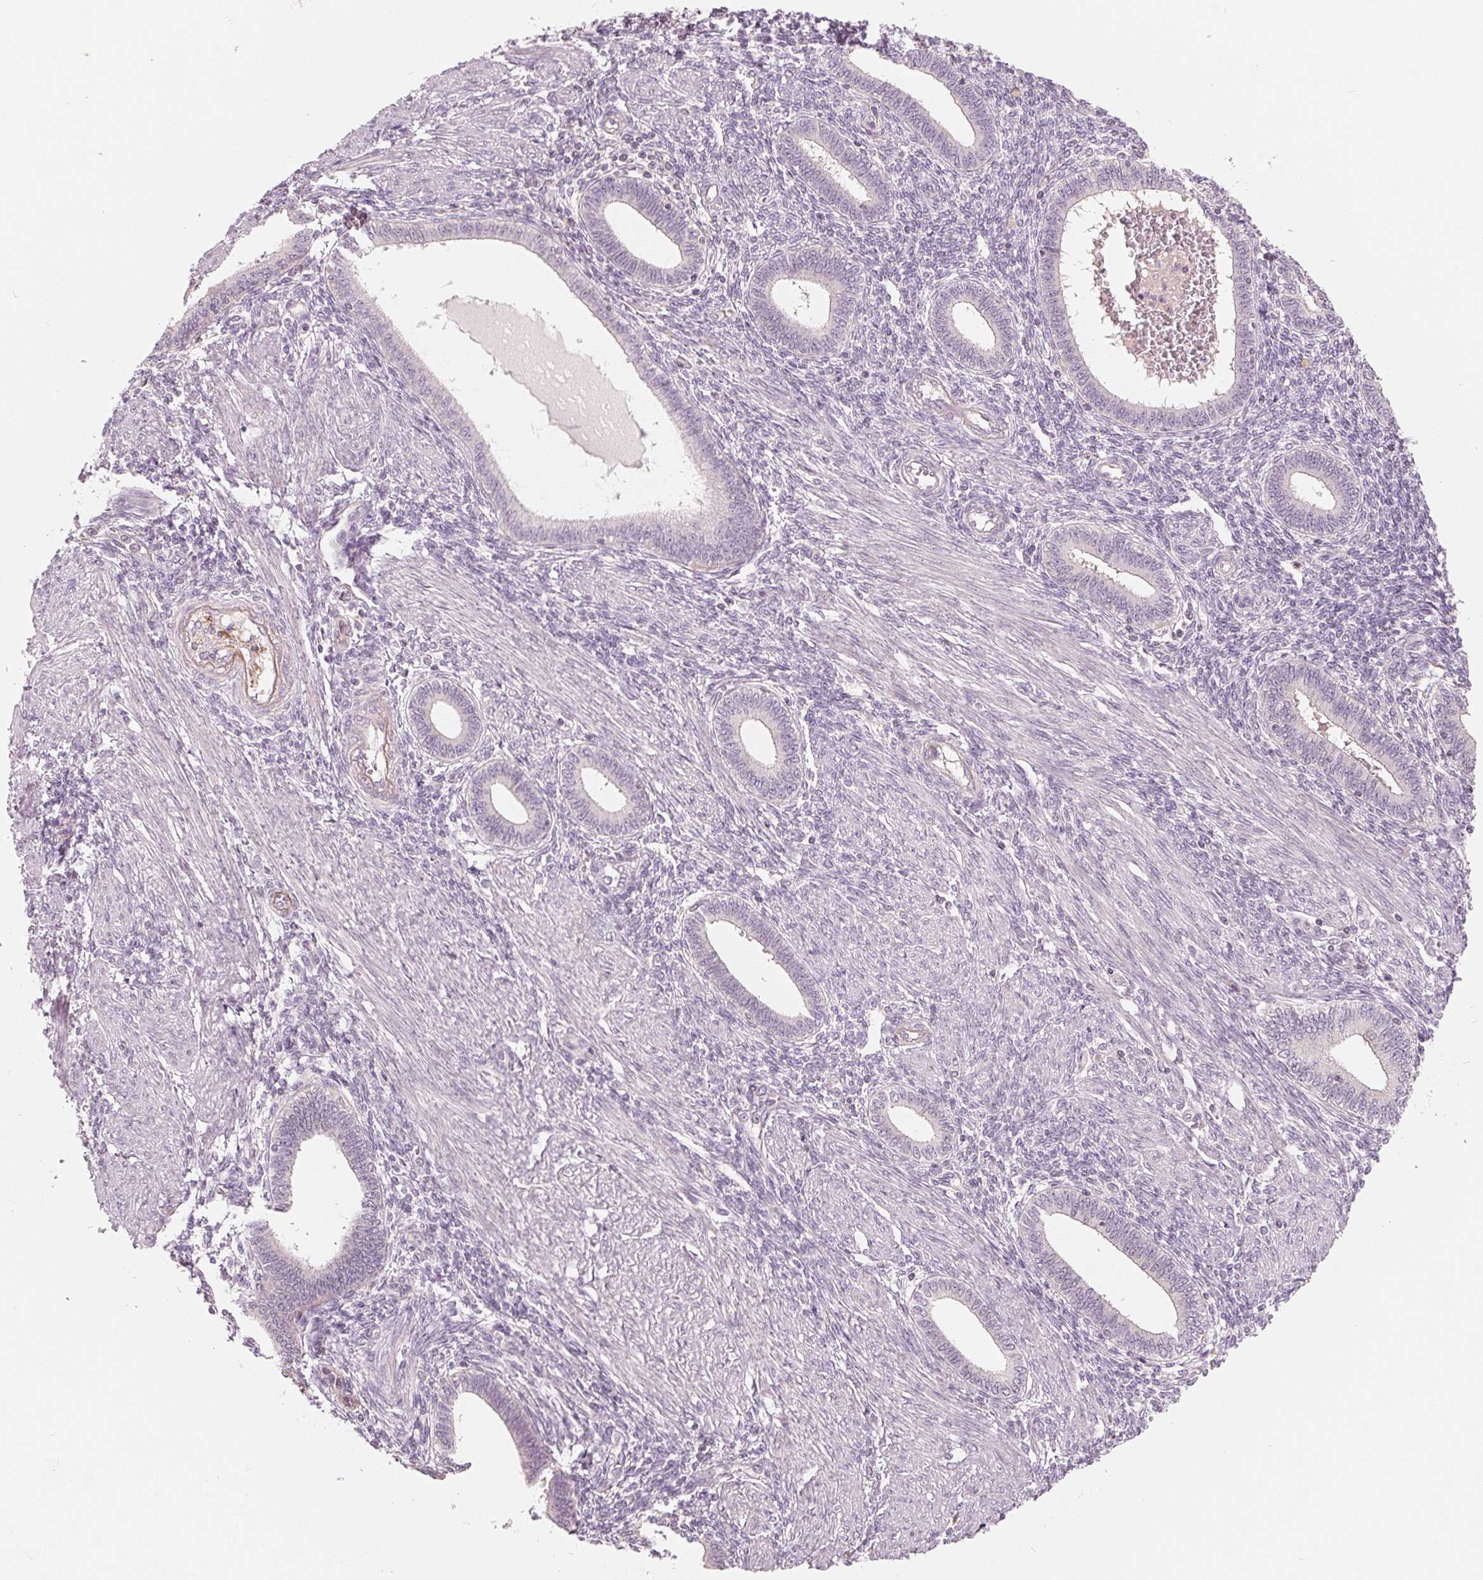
{"staining": {"intensity": "negative", "quantity": "none", "location": "none"}, "tissue": "endometrium", "cell_type": "Cells in endometrial stroma", "image_type": "normal", "snomed": [{"axis": "morphology", "description": "Normal tissue, NOS"}, {"axis": "topography", "description": "Endometrium"}], "caption": "Immunohistochemical staining of unremarkable endometrium displays no significant staining in cells in endometrial stroma.", "gene": "AQP8", "patient": {"sex": "female", "age": 42}}